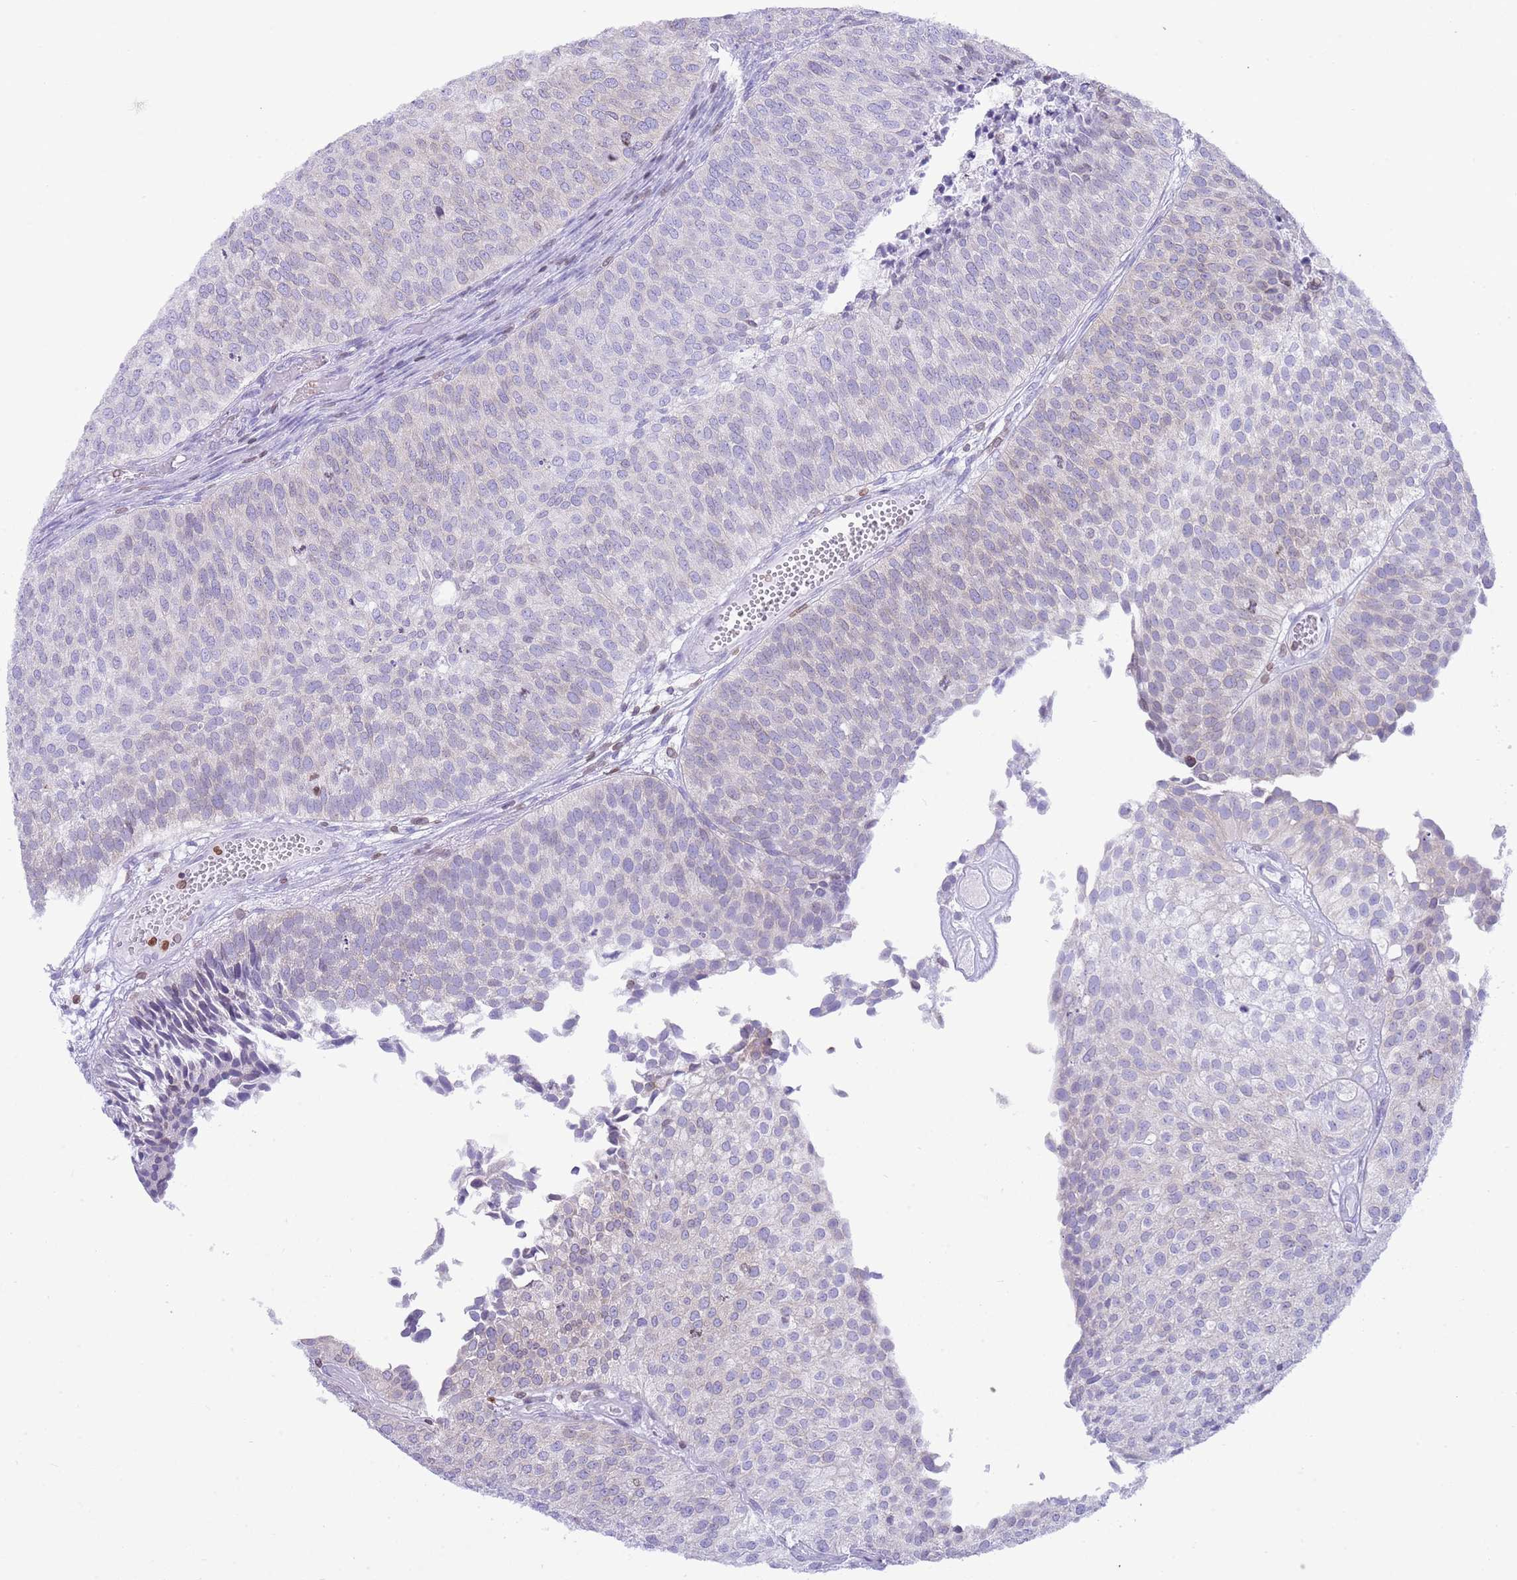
{"staining": {"intensity": "negative", "quantity": "none", "location": "none"}, "tissue": "urothelial cancer", "cell_type": "Tumor cells", "image_type": "cancer", "snomed": [{"axis": "morphology", "description": "Urothelial carcinoma, Low grade"}, {"axis": "topography", "description": "Urinary bladder"}], "caption": "The immunohistochemistry (IHC) photomicrograph has no significant expression in tumor cells of urothelial carcinoma (low-grade) tissue.", "gene": "LBR", "patient": {"sex": "male", "age": 84}}